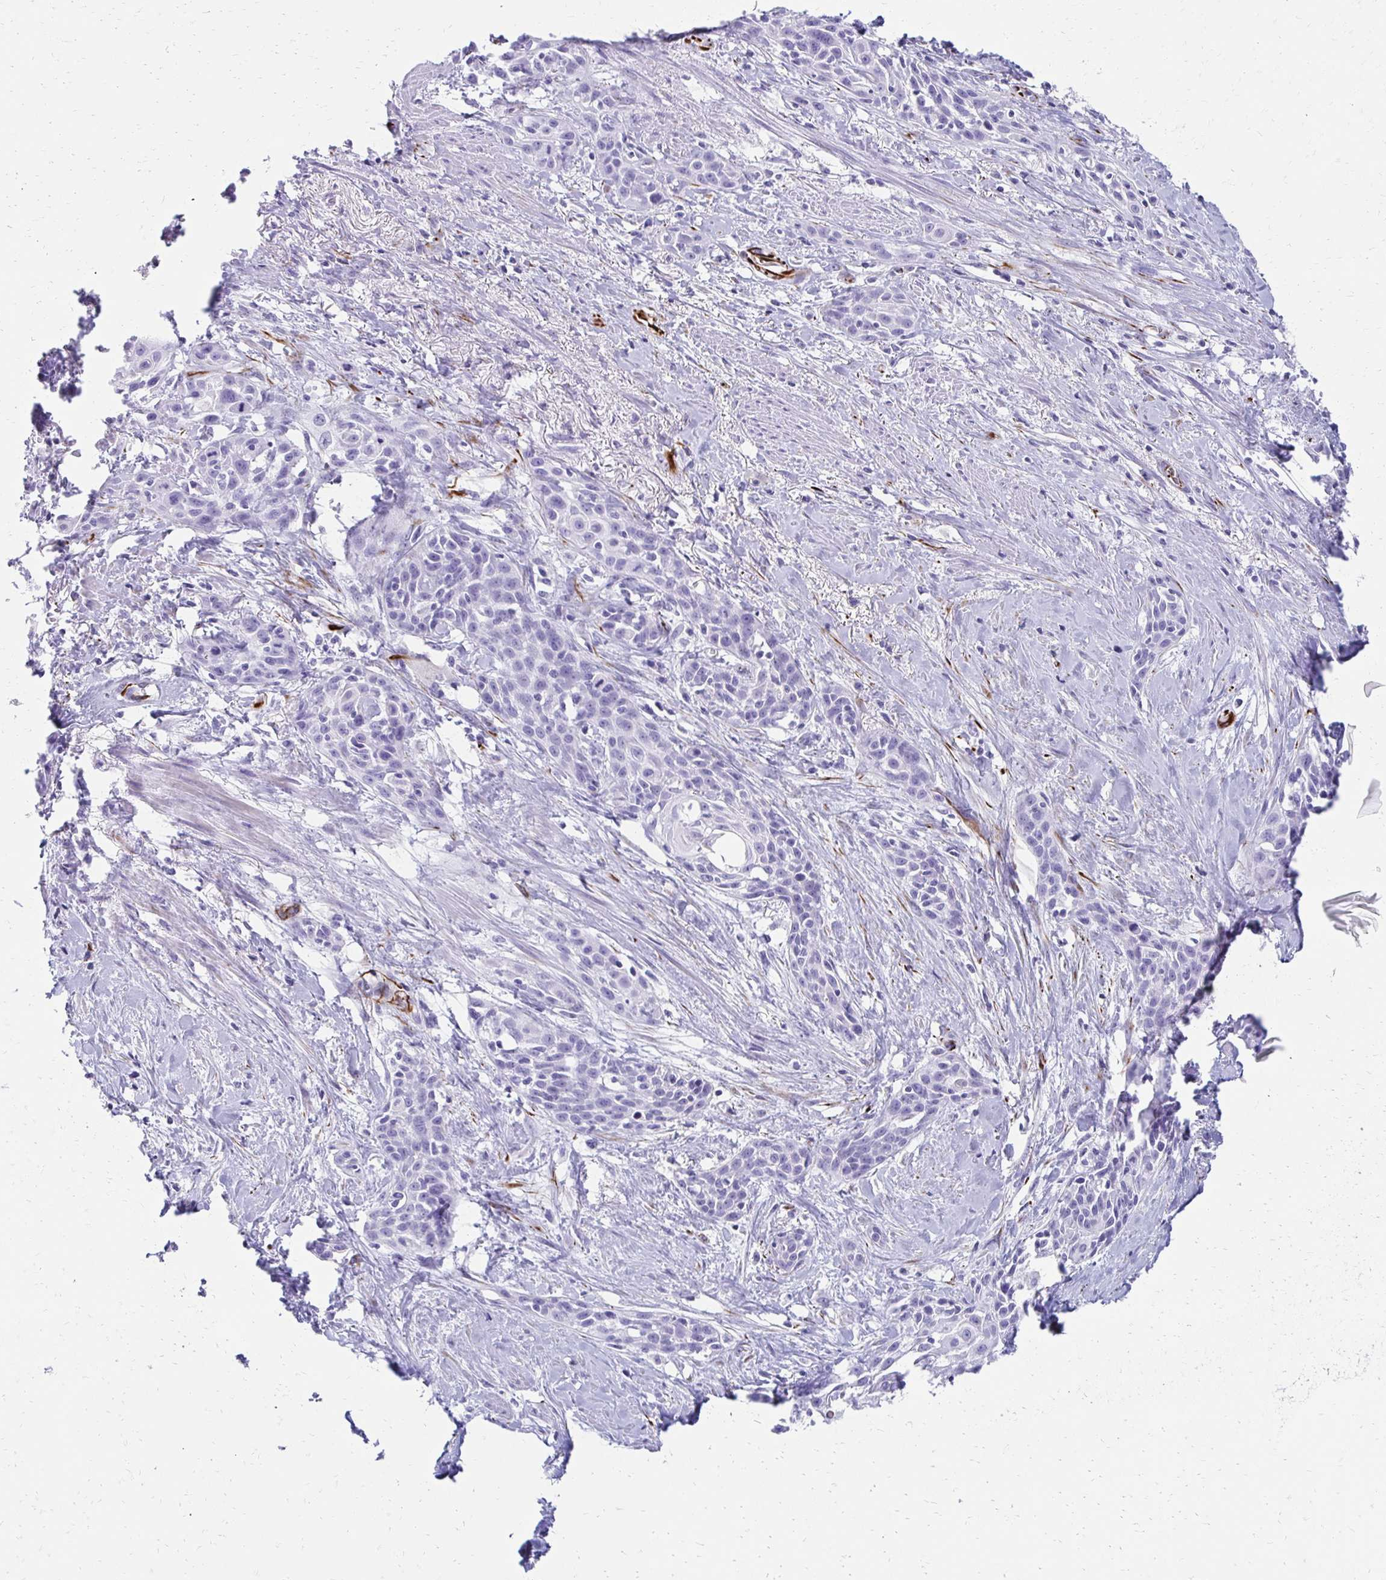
{"staining": {"intensity": "negative", "quantity": "none", "location": "none"}, "tissue": "skin cancer", "cell_type": "Tumor cells", "image_type": "cancer", "snomed": [{"axis": "morphology", "description": "Squamous cell carcinoma, NOS"}, {"axis": "topography", "description": "Skin"}, {"axis": "topography", "description": "Anal"}], "caption": "Skin cancer was stained to show a protein in brown. There is no significant expression in tumor cells.", "gene": "TMEM54", "patient": {"sex": "male", "age": 64}}